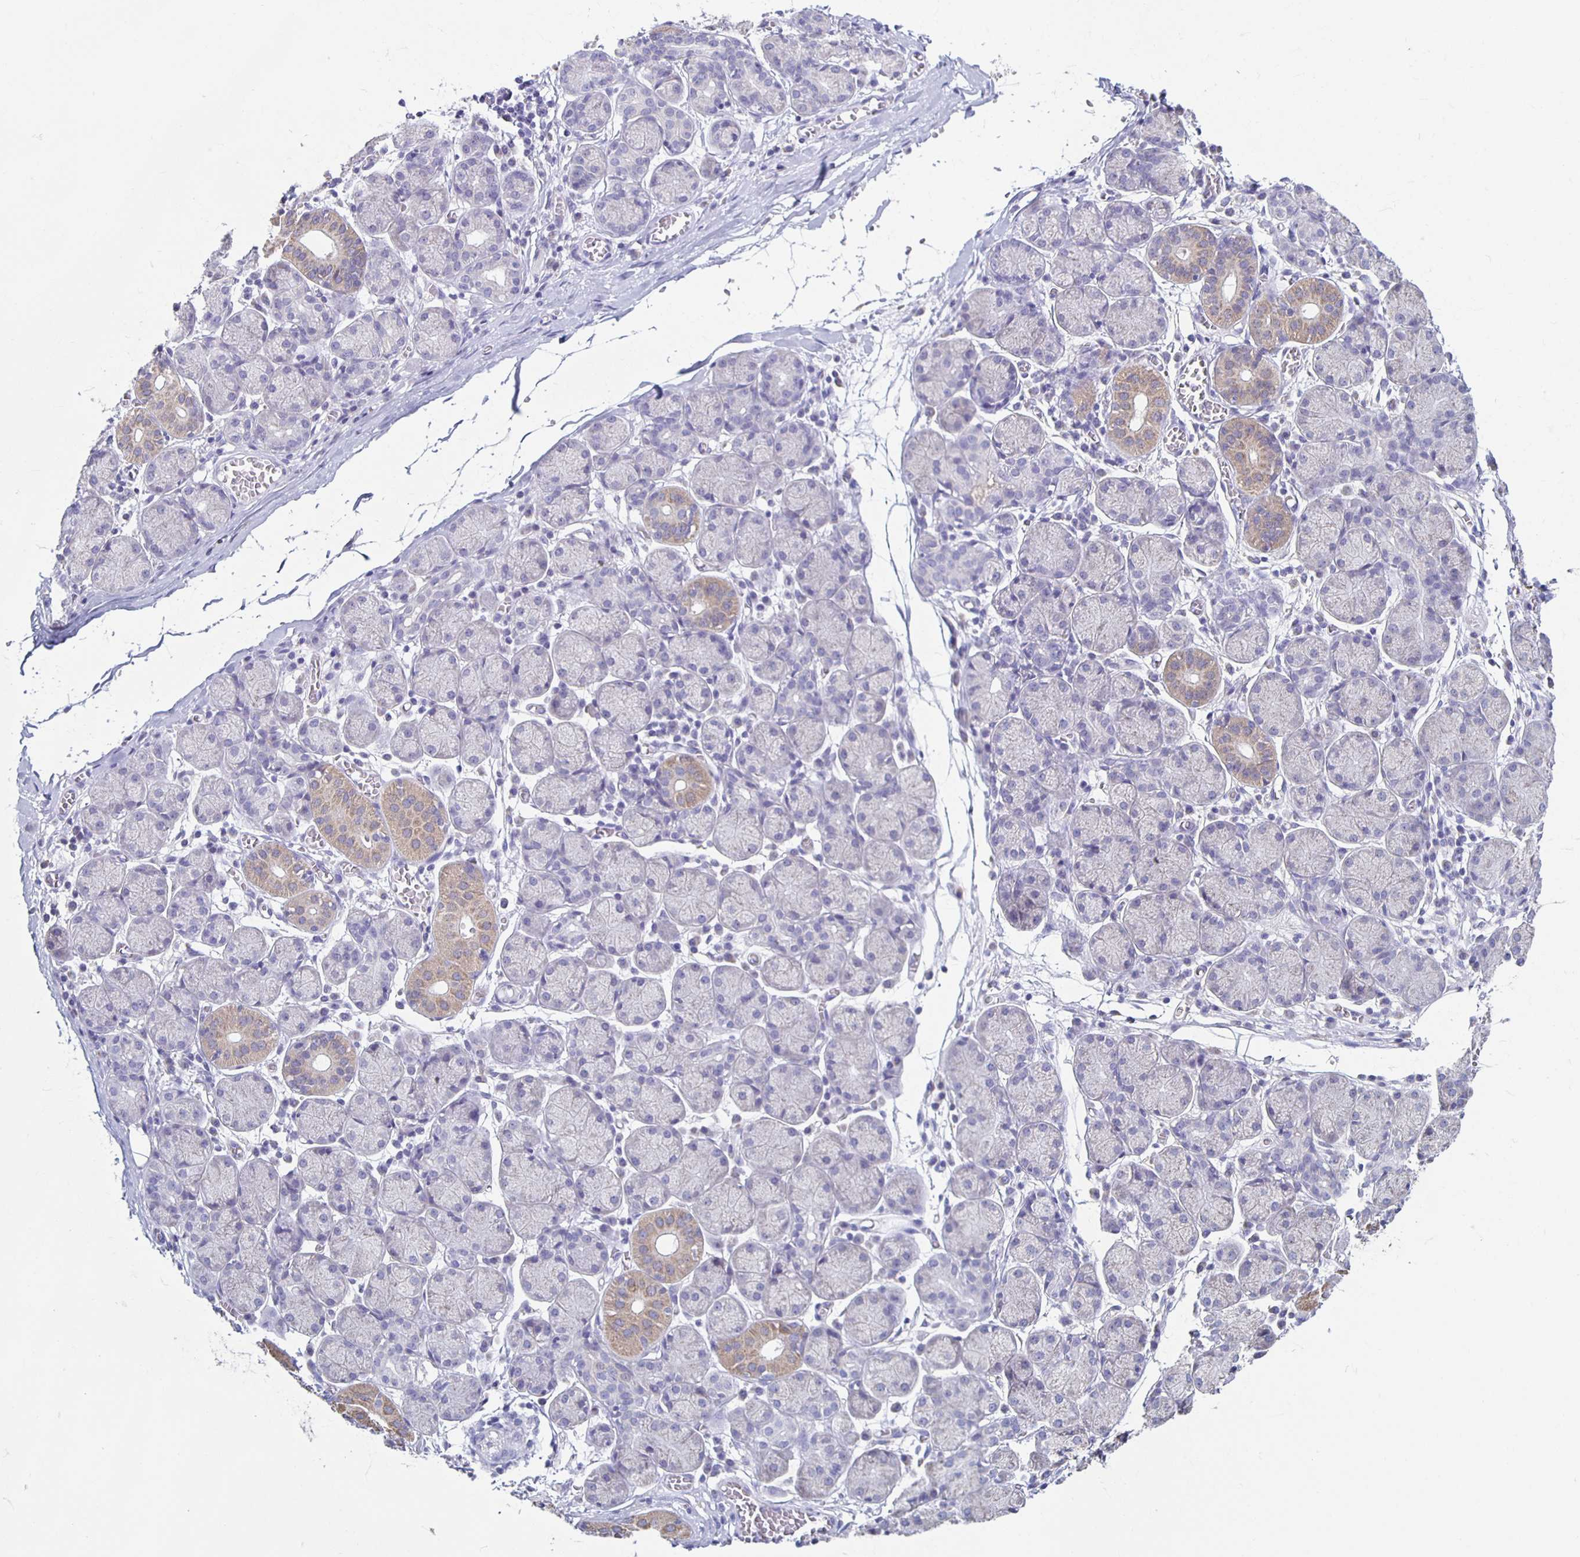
{"staining": {"intensity": "moderate", "quantity": "<25%", "location": "cytoplasmic/membranous"}, "tissue": "salivary gland", "cell_type": "Glandular cells", "image_type": "normal", "snomed": [{"axis": "morphology", "description": "Normal tissue, NOS"}, {"axis": "topography", "description": "Salivary gland"}], "caption": "A histopathology image of salivary gland stained for a protein demonstrates moderate cytoplasmic/membranous brown staining in glandular cells. The protein of interest is stained brown, and the nuclei are stained in blue (DAB IHC with brightfield microscopy, high magnification).", "gene": "TPPP", "patient": {"sex": "female", "age": 24}}